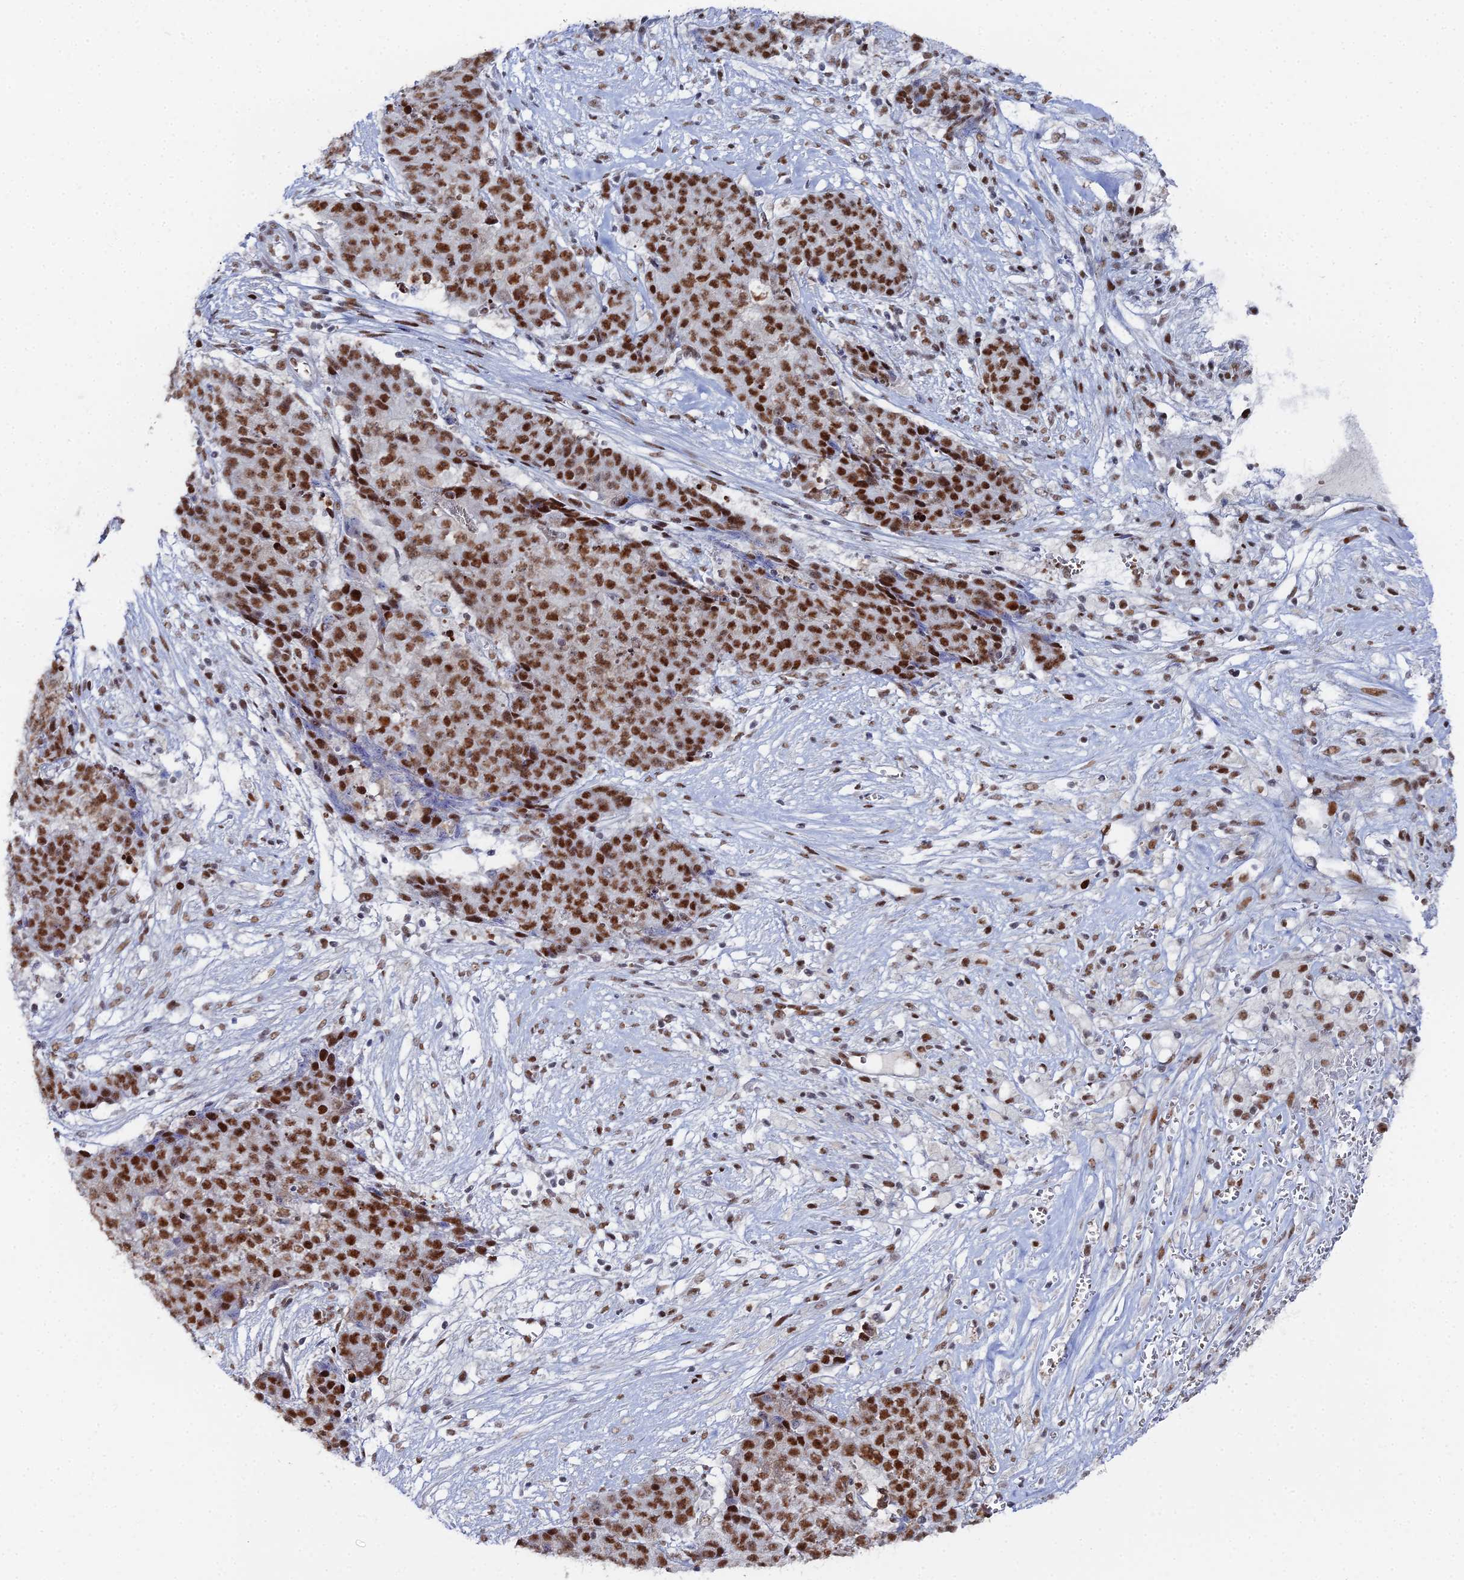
{"staining": {"intensity": "strong", "quantity": ">75%", "location": "nuclear"}, "tissue": "ovarian cancer", "cell_type": "Tumor cells", "image_type": "cancer", "snomed": [{"axis": "morphology", "description": "Carcinoma, endometroid"}, {"axis": "topography", "description": "Ovary"}], "caption": "This image displays immunohistochemistry (IHC) staining of ovarian cancer (endometroid carcinoma), with high strong nuclear expression in about >75% of tumor cells.", "gene": "GSC2", "patient": {"sex": "female", "age": 42}}